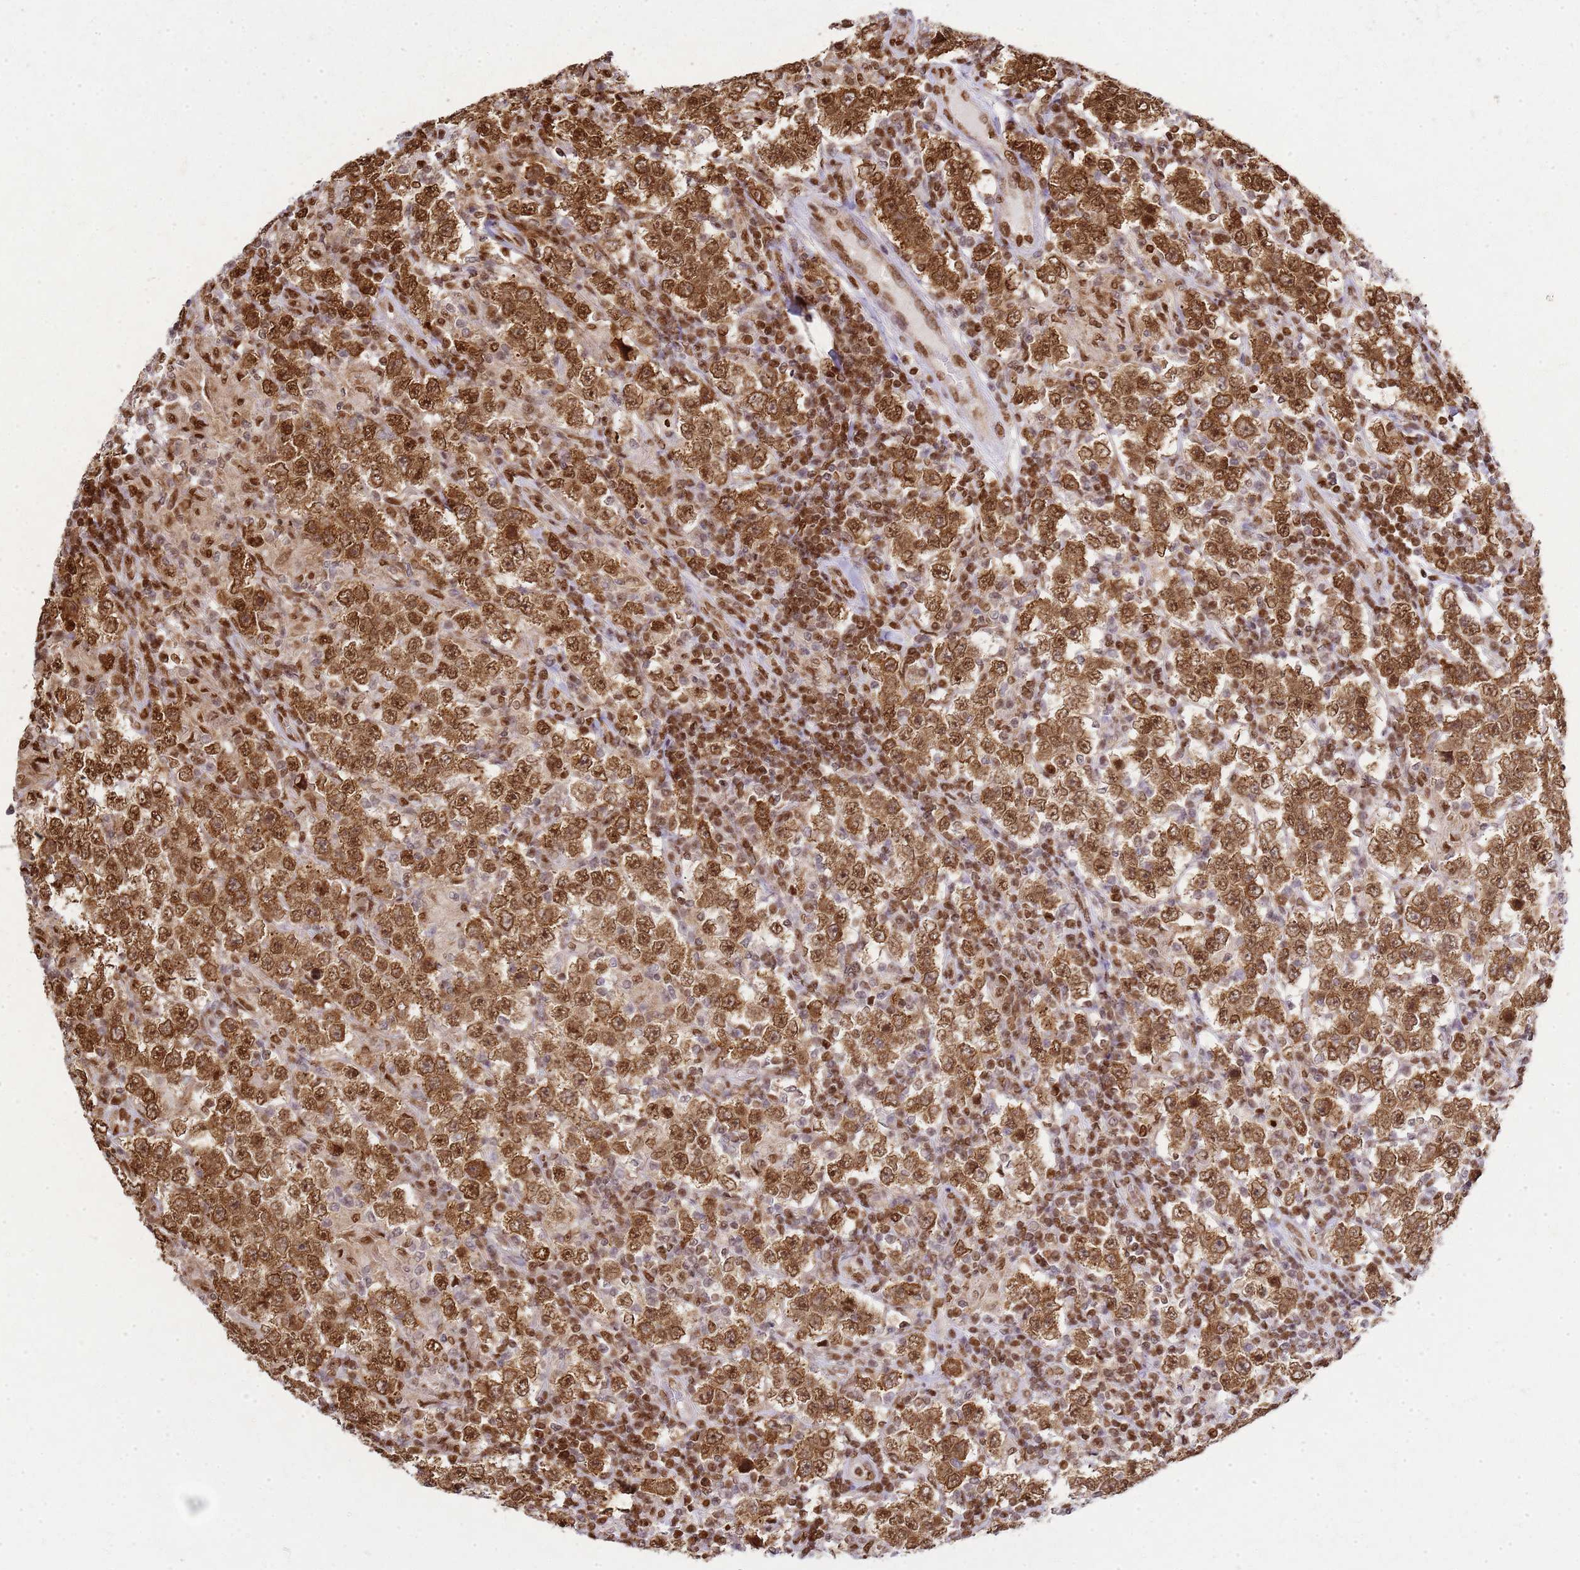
{"staining": {"intensity": "moderate", "quantity": ">75%", "location": "cytoplasmic/membranous,nuclear"}, "tissue": "testis cancer", "cell_type": "Tumor cells", "image_type": "cancer", "snomed": [{"axis": "morphology", "description": "Normal tissue, NOS"}, {"axis": "morphology", "description": "Urothelial carcinoma, High grade"}, {"axis": "morphology", "description": "Seminoma, NOS"}, {"axis": "morphology", "description": "Carcinoma, Embryonal, NOS"}, {"axis": "topography", "description": "Urinary bladder"}, {"axis": "topography", "description": "Testis"}], "caption": "Embryonal carcinoma (testis) stained for a protein (brown) exhibits moderate cytoplasmic/membranous and nuclear positive staining in about >75% of tumor cells.", "gene": "APEX1", "patient": {"sex": "male", "age": 41}}